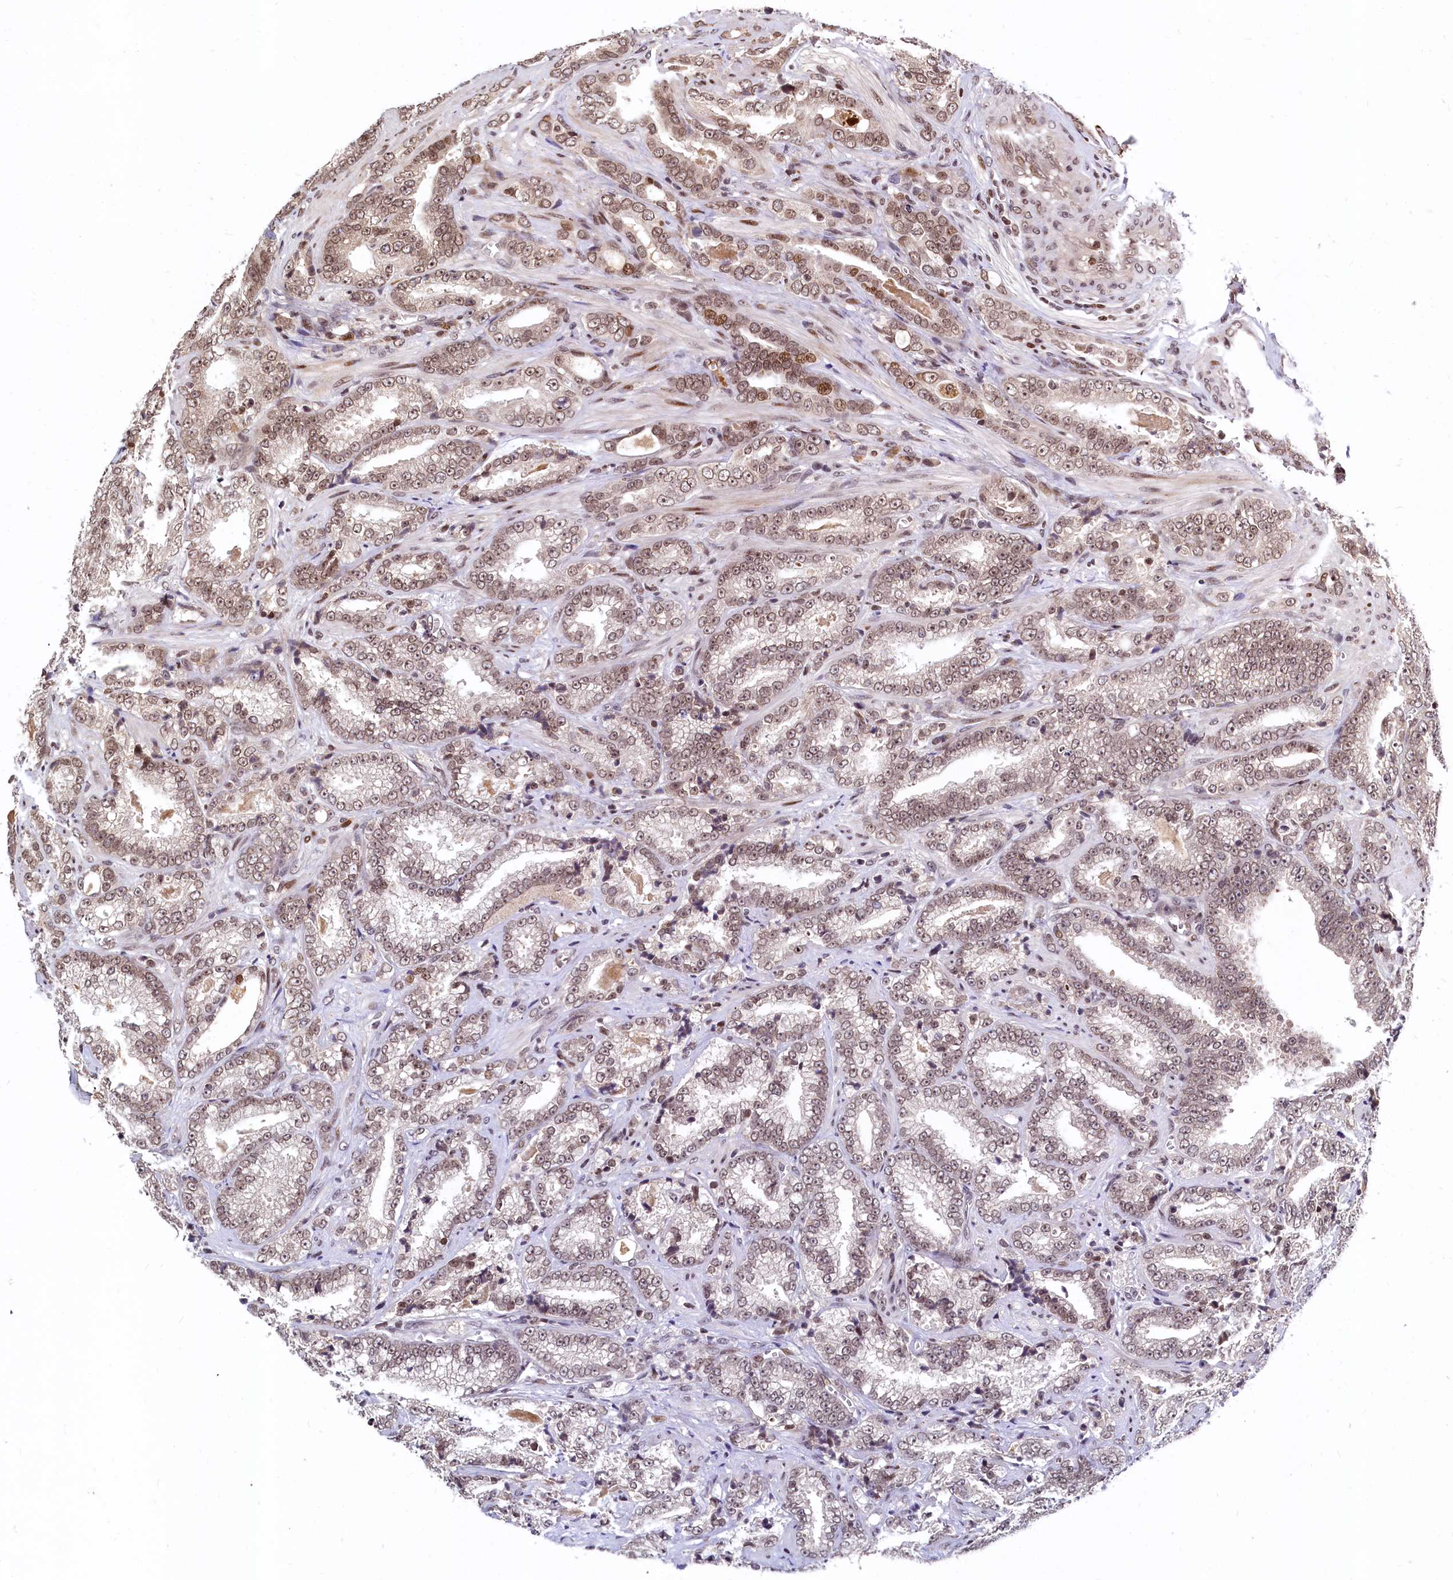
{"staining": {"intensity": "moderate", "quantity": "25%-75%", "location": "nuclear"}, "tissue": "prostate cancer", "cell_type": "Tumor cells", "image_type": "cancer", "snomed": [{"axis": "morphology", "description": "Adenocarcinoma, High grade"}, {"axis": "topography", "description": "Prostate and seminal vesicle, NOS"}], "caption": "High-grade adenocarcinoma (prostate) stained for a protein (brown) demonstrates moderate nuclear positive expression in approximately 25%-75% of tumor cells.", "gene": "FAM217B", "patient": {"sex": "male", "age": 67}}